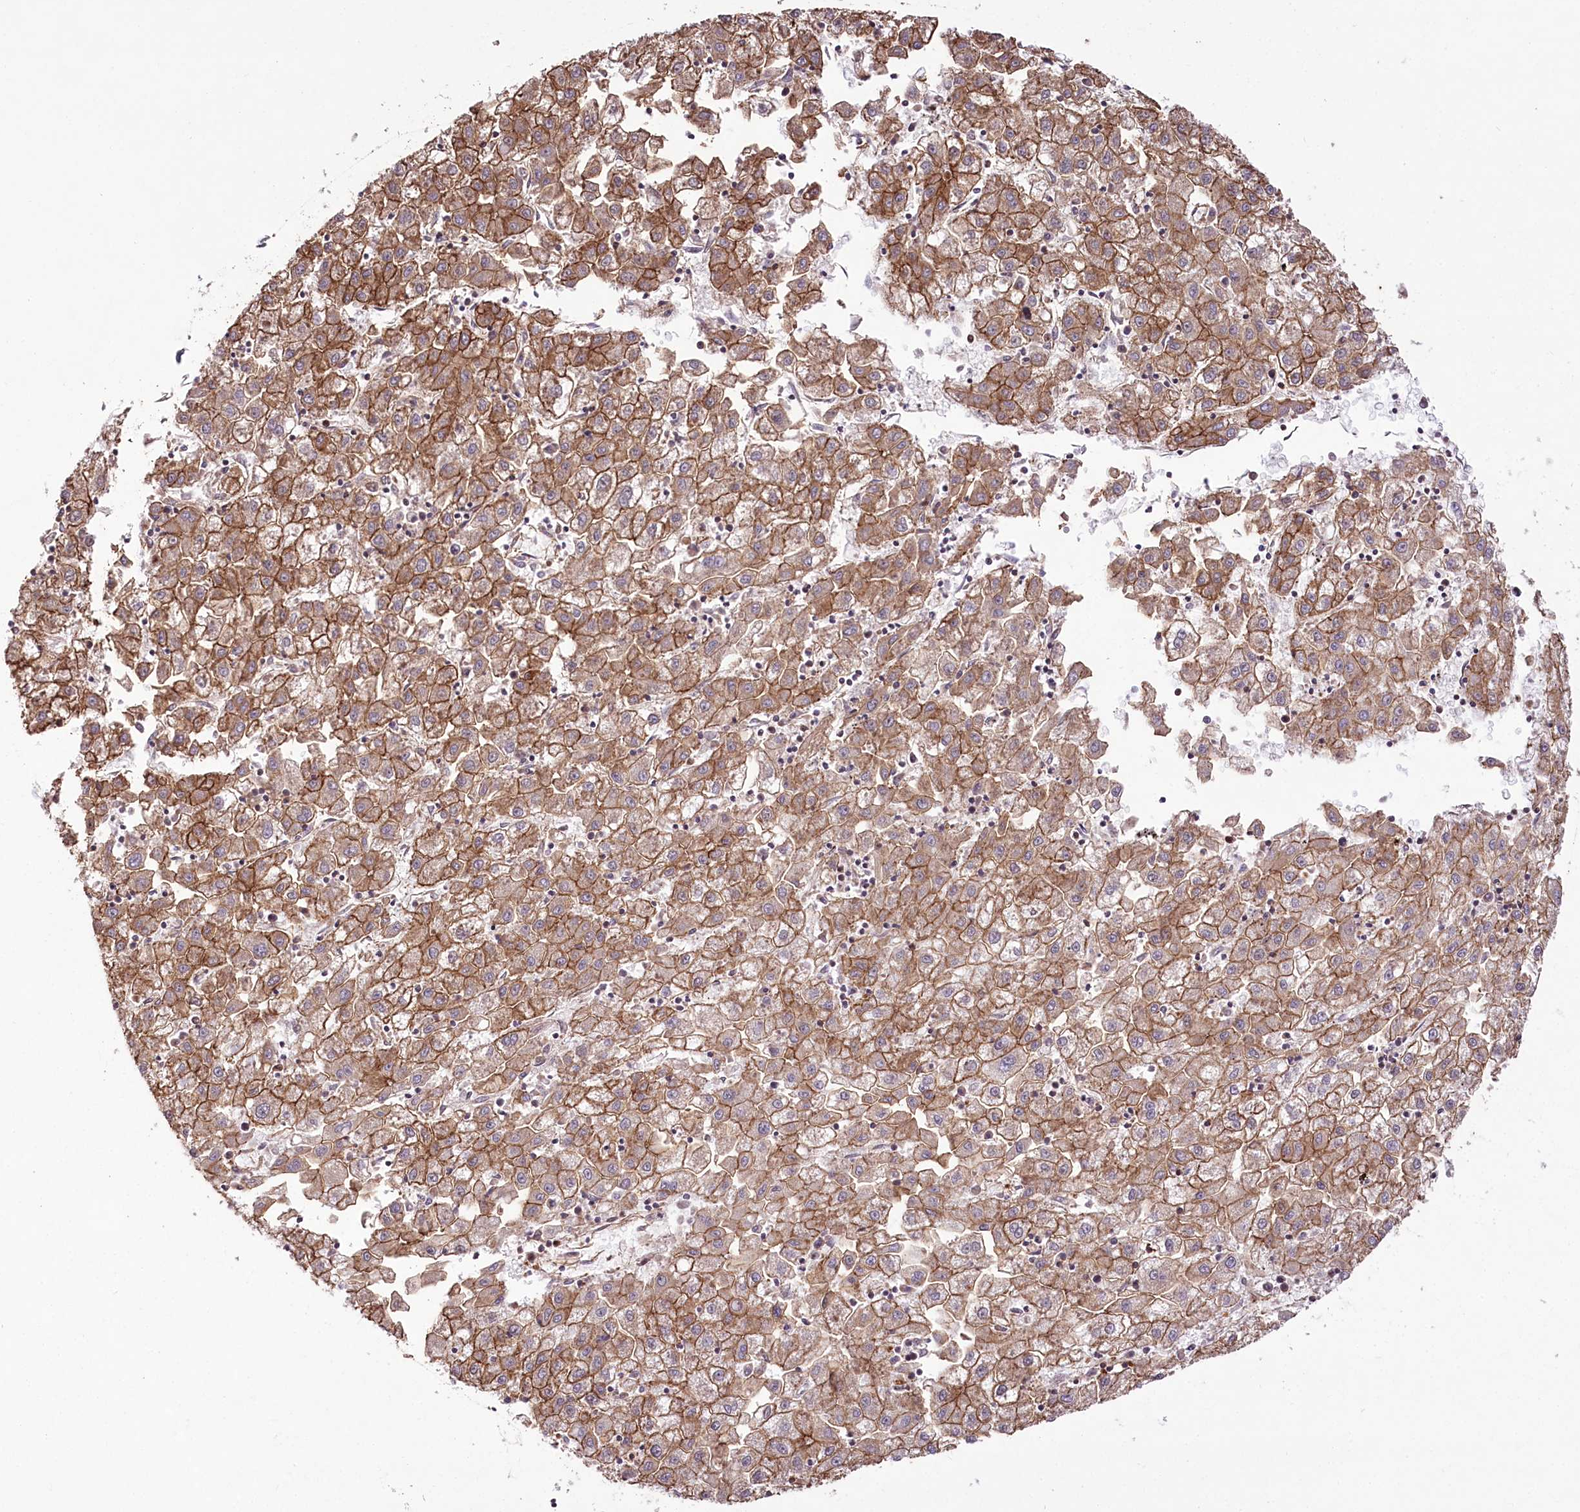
{"staining": {"intensity": "moderate", "quantity": ">75%", "location": "cytoplasmic/membranous"}, "tissue": "liver cancer", "cell_type": "Tumor cells", "image_type": "cancer", "snomed": [{"axis": "morphology", "description": "Carcinoma, Hepatocellular, NOS"}, {"axis": "topography", "description": "Liver"}], "caption": "A histopathology image showing moderate cytoplasmic/membranous staining in about >75% of tumor cells in hepatocellular carcinoma (liver), as visualized by brown immunohistochemical staining.", "gene": "DHX29", "patient": {"sex": "male", "age": 72}}